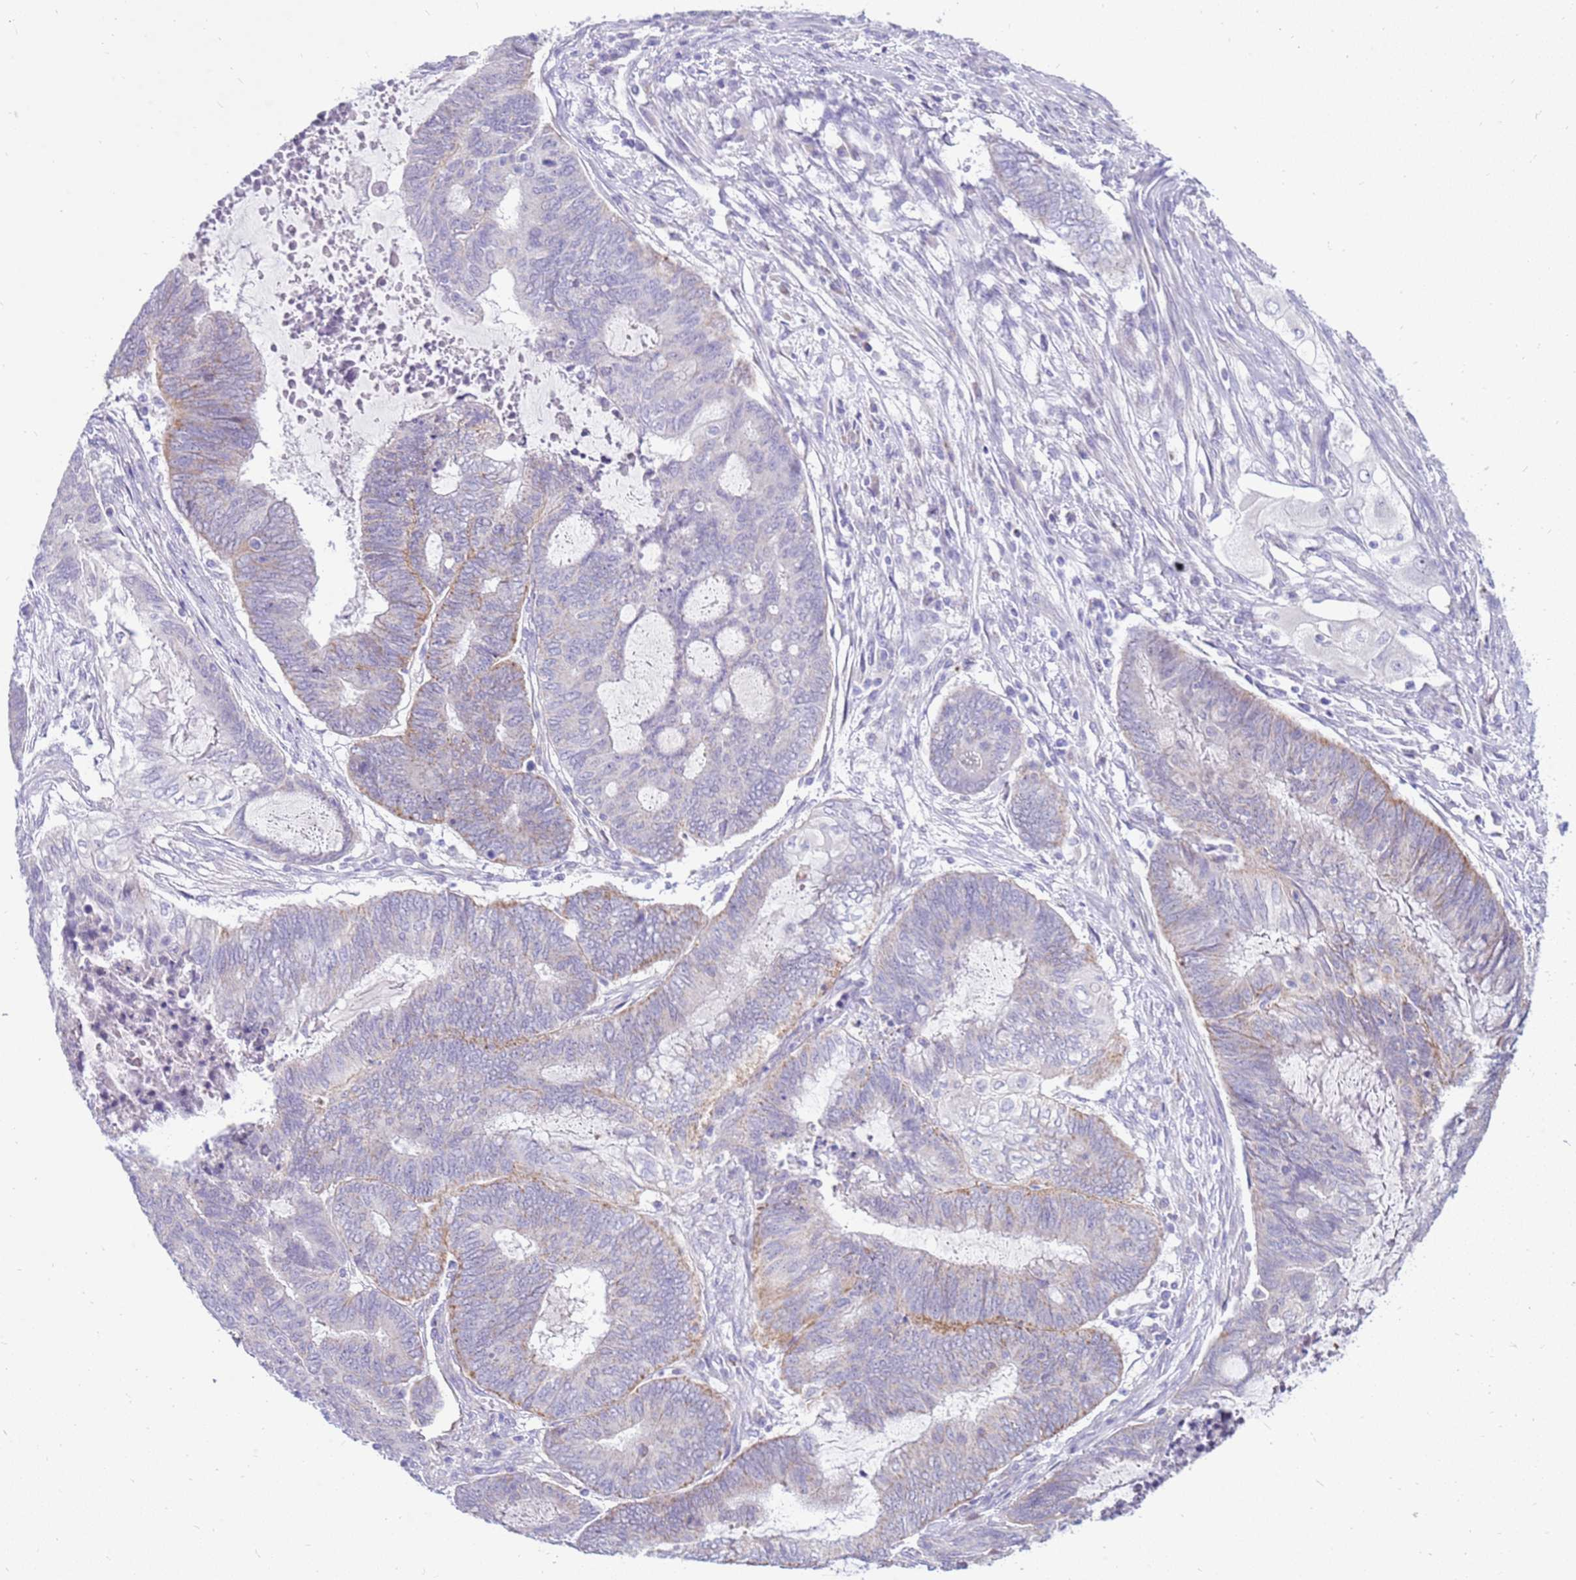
{"staining": {"intensity": "weak", "quantity": "25%-75%", "location": "cytoplasmic/membranous"}, "tissue": "endometrial cancer", "cell_type": "Tumor cells", "image_type": "cancer", "snomed": [{"axis": "morphology", "description": "Adenocarcinoma, NOS"}, {"axis": "topography", "description": "Uterus"}, {"axis": "topography", "description": "Endometrium"}], "caption": "Tumor cells show weak cytoplasmic/membranous positivity in about 25%-75% of cells in endometrial cancer. (Stains: DAB in brown, nuclei in blue, Microscopy: brightfield microscopy at high magnification).", "gene": "IGF1R", "patient": {"sex": "female", "age": 70}}